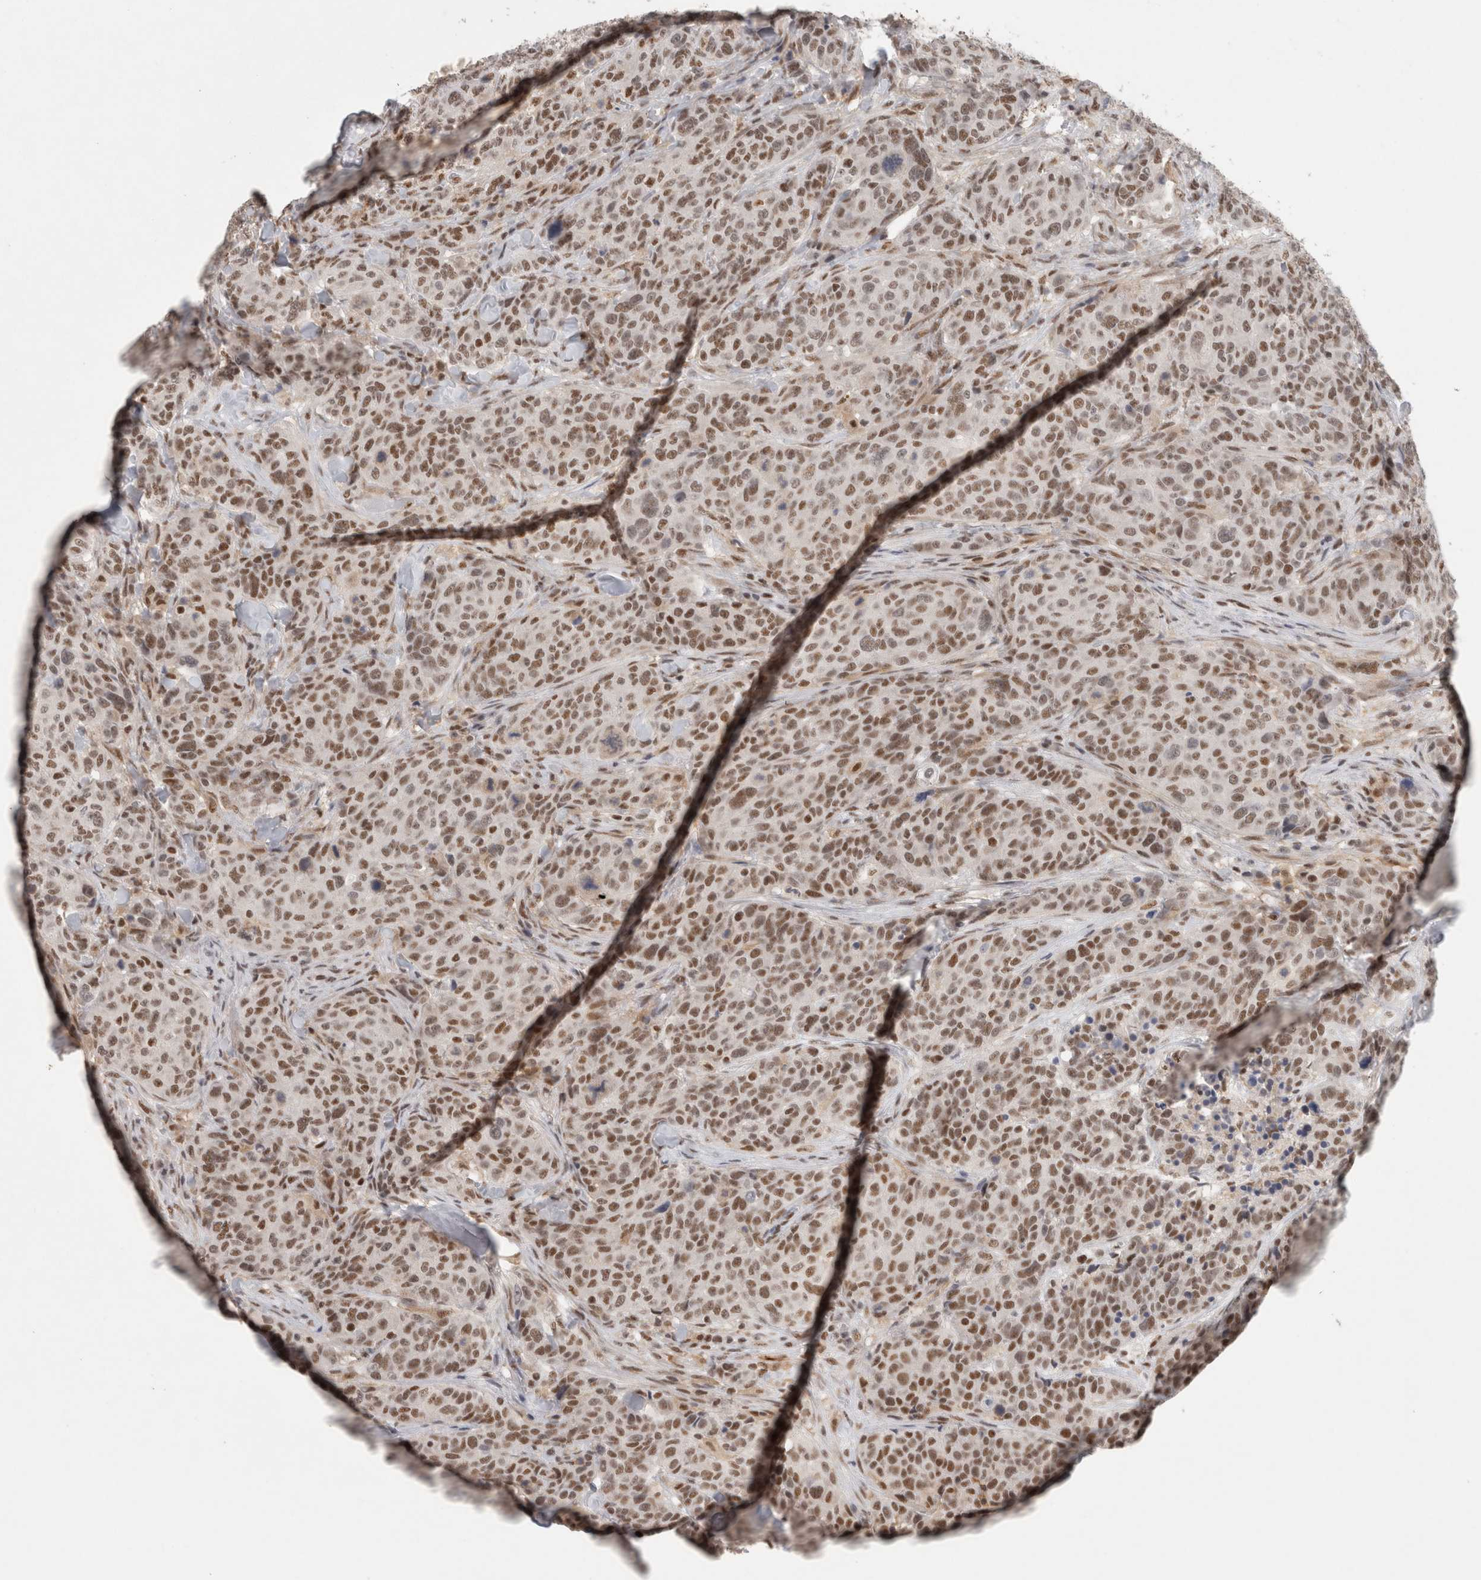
{"staining": {"intensity": "moderate", "quantity": ">75%", "location": "nuclear"}, "tissue": "breast cancer", "cell_type": "Tumor cells", "image_type": "cancer", "snomed": [{"axis": "morphology", "description": "Duct carcinoma"}, {"axis": "topography", "description": "Breast"}], "caption": "Immunohistochemical staining of breast cancer exhibits medium levels of moderate nuclear protein staining in about >75% of tumor cells.", "gene": "ZNF830", "patient": {"sex": "female", "age": 37}}